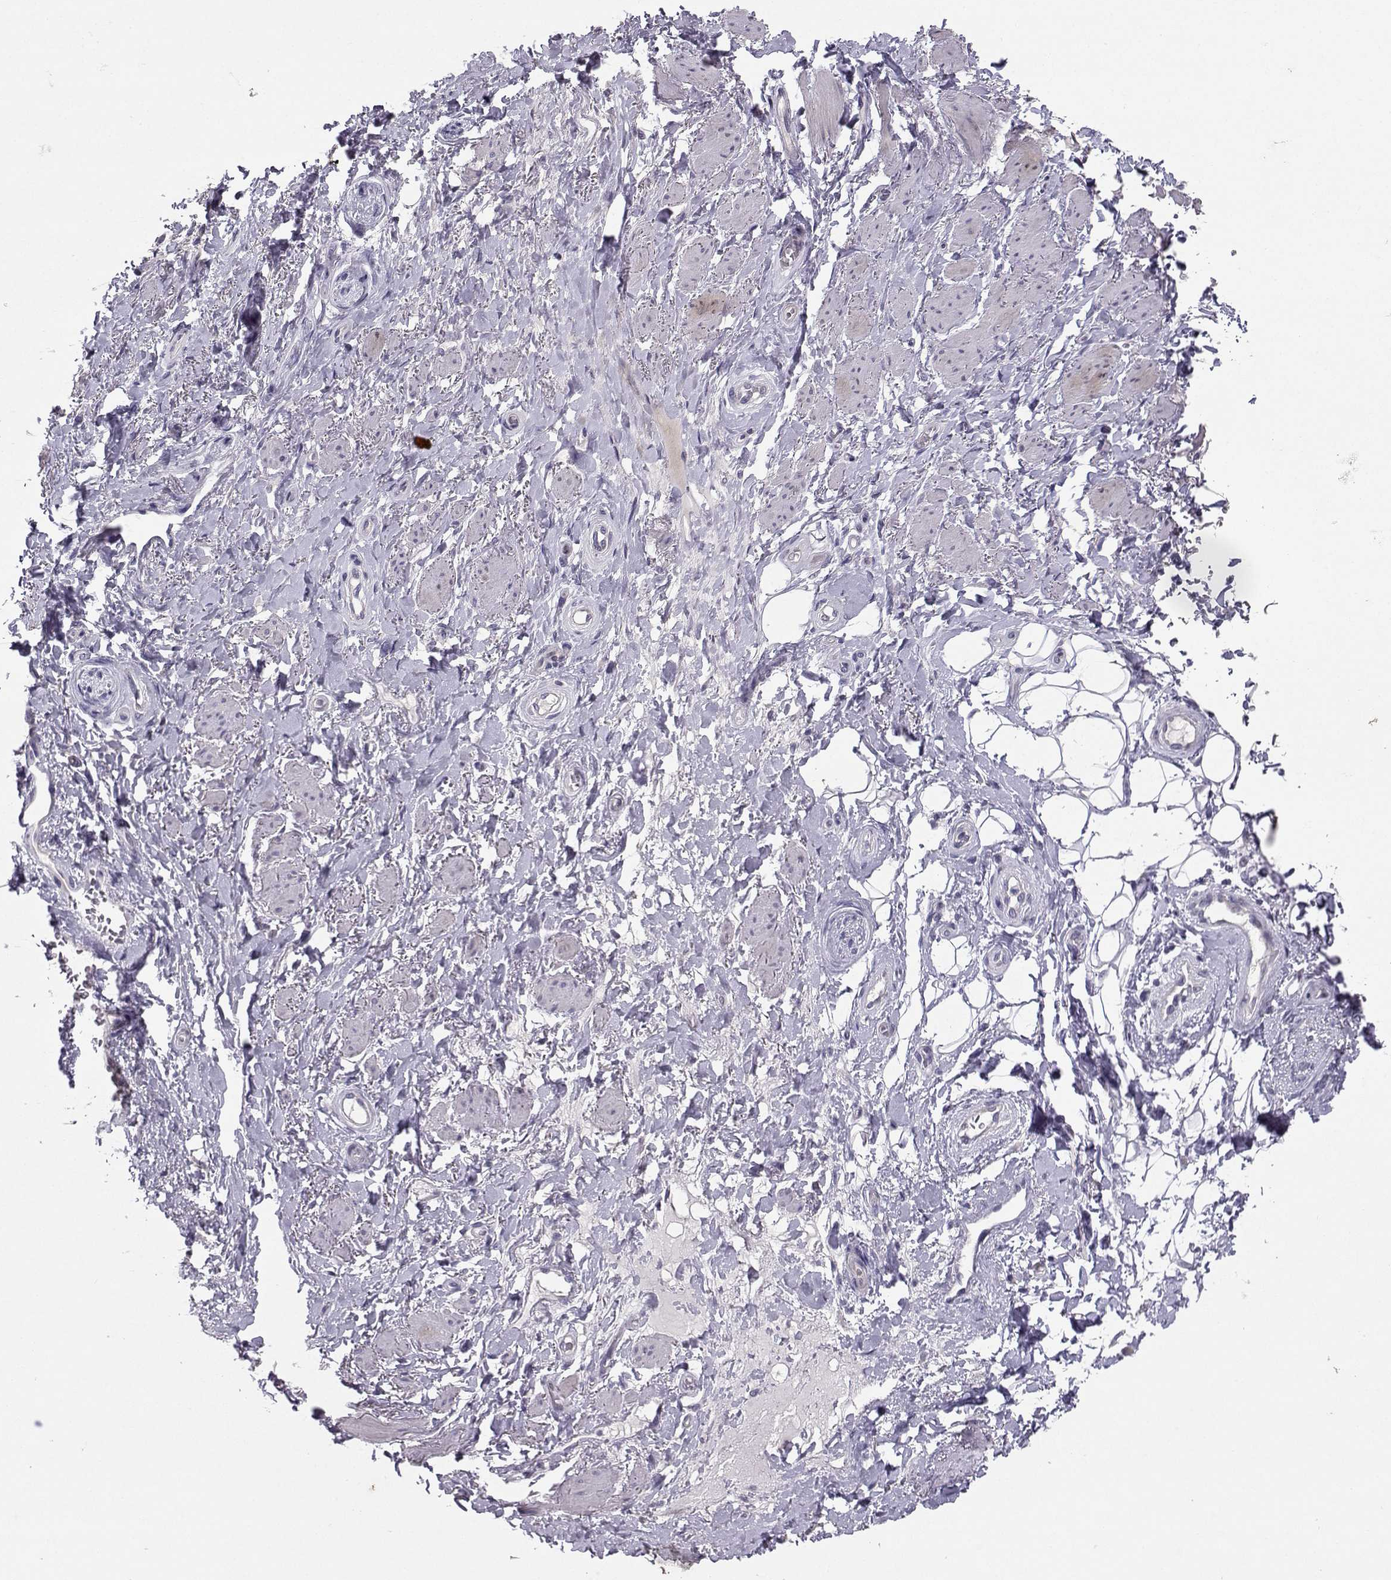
{"staining": {"intensity": "negative", "quantity": "none", "location": "none"}, "tissue": "adipose tissue", "cell_type": "Adipocytes", "image_type": "normal", "snomed": [{"axis": "morphology", "description": "Normal tissue, NOS"}, {"axis": "topography", "description": "Anal"}, {"axis": "topography", "description": "Peripheral nerve tissue"}], "caption": "Immunohistochemistry of unremarkable human adipose tissue exhibits no staining in adipocytes.", "gene": "CARTPT", "patient": {"sex": "male", "age": 53}}